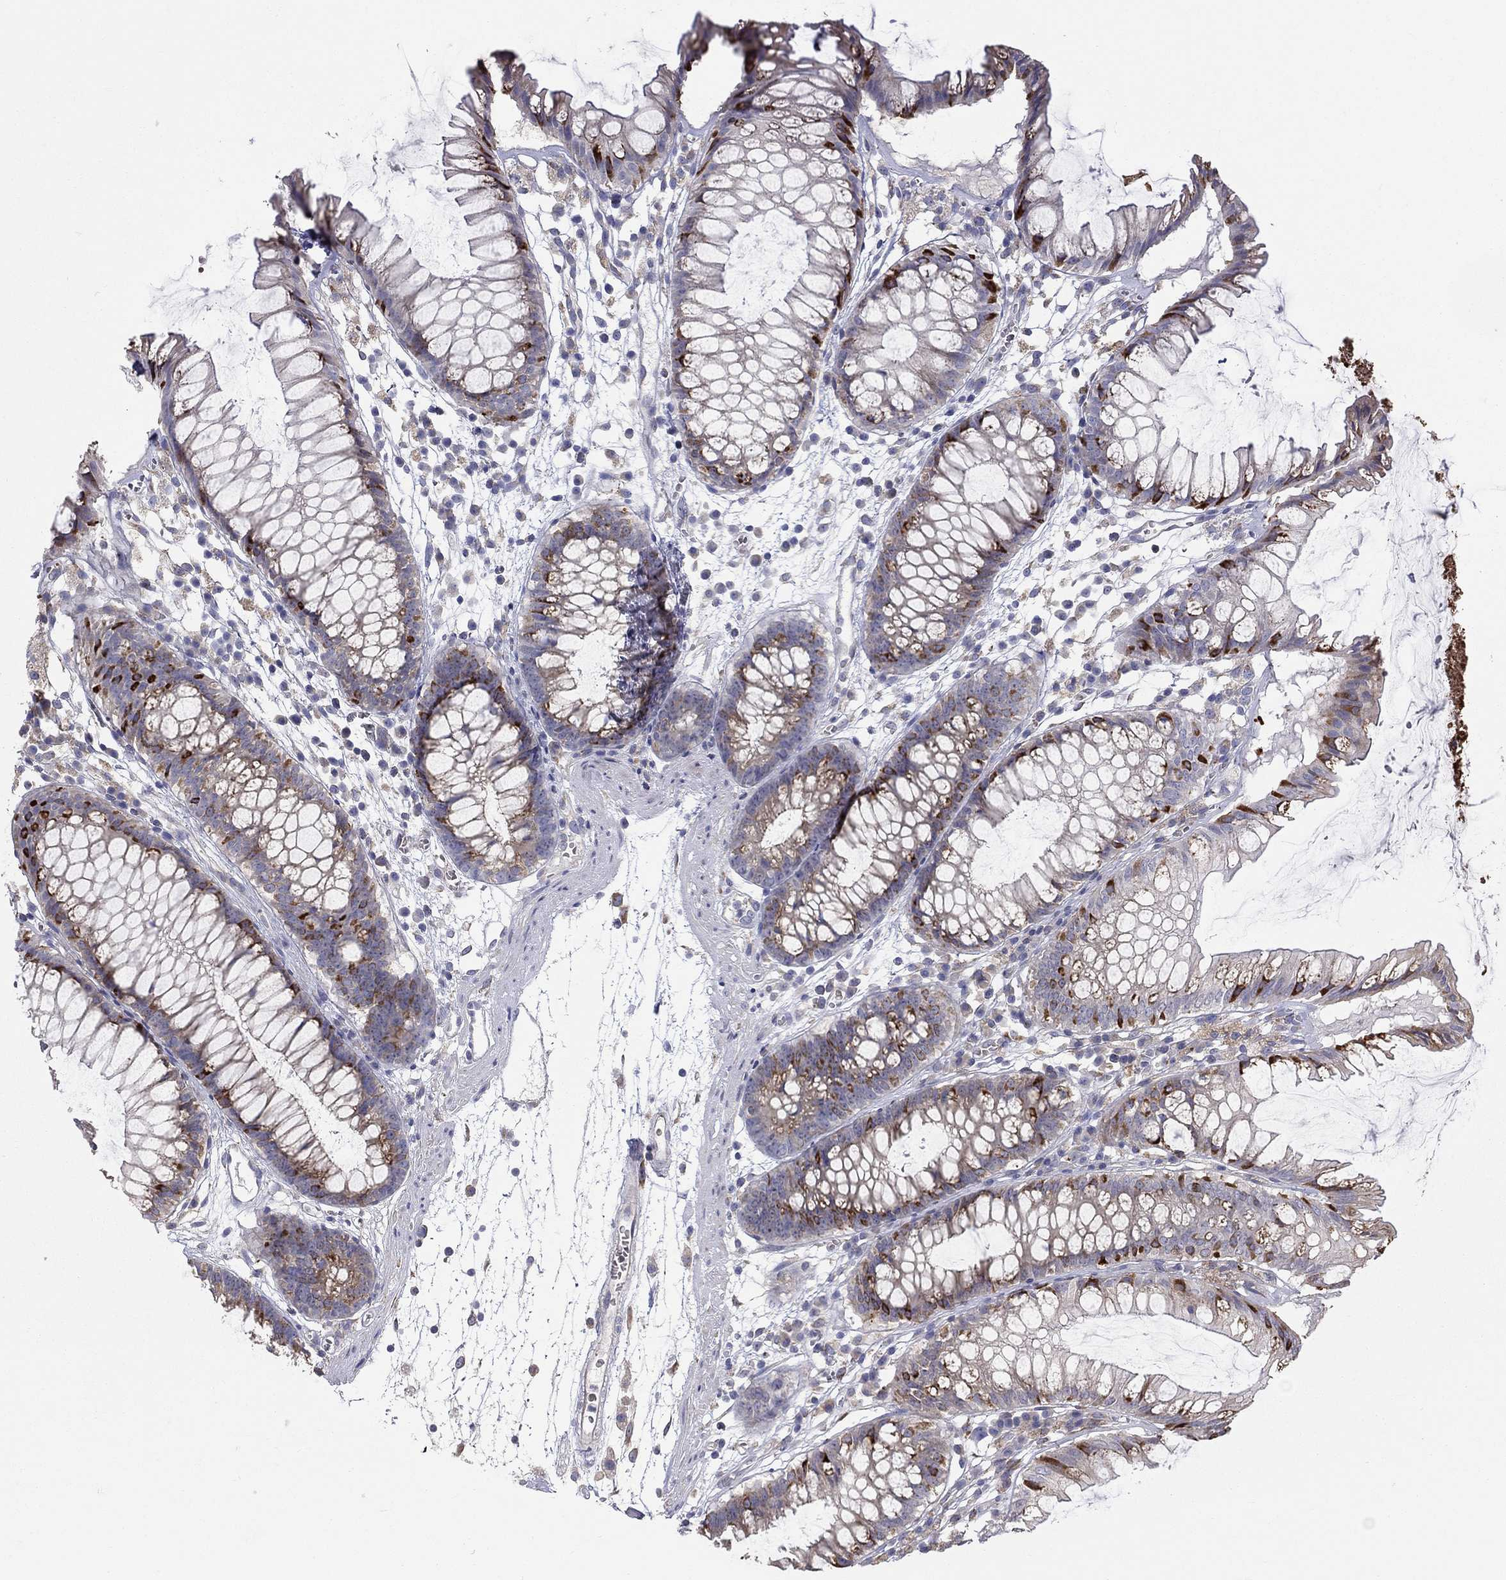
{"staining": {"intensity": "negative", "quantity": "none", "location": "none"}, "tissue": "colon", "cell_type": "Endothelial cells", "image_type": "normal", "snomed": [{"axis": "morphology", "description": "Normal tissue, NOS"}, {"axis": "morphology", "description": "Adenocarcinoma, NOS"}, {"axis": "topography", "description": "Colon"}], "caption": "Immunohistochemical staining of benign colon demonstrates no significant expression in endothelial cells. The staining is performed using DAB brown chromogen with nuclei counter-stained in using hematoxylin.", "gene": "QRFPR", "patient": {"sex": "male", "age": 65}}